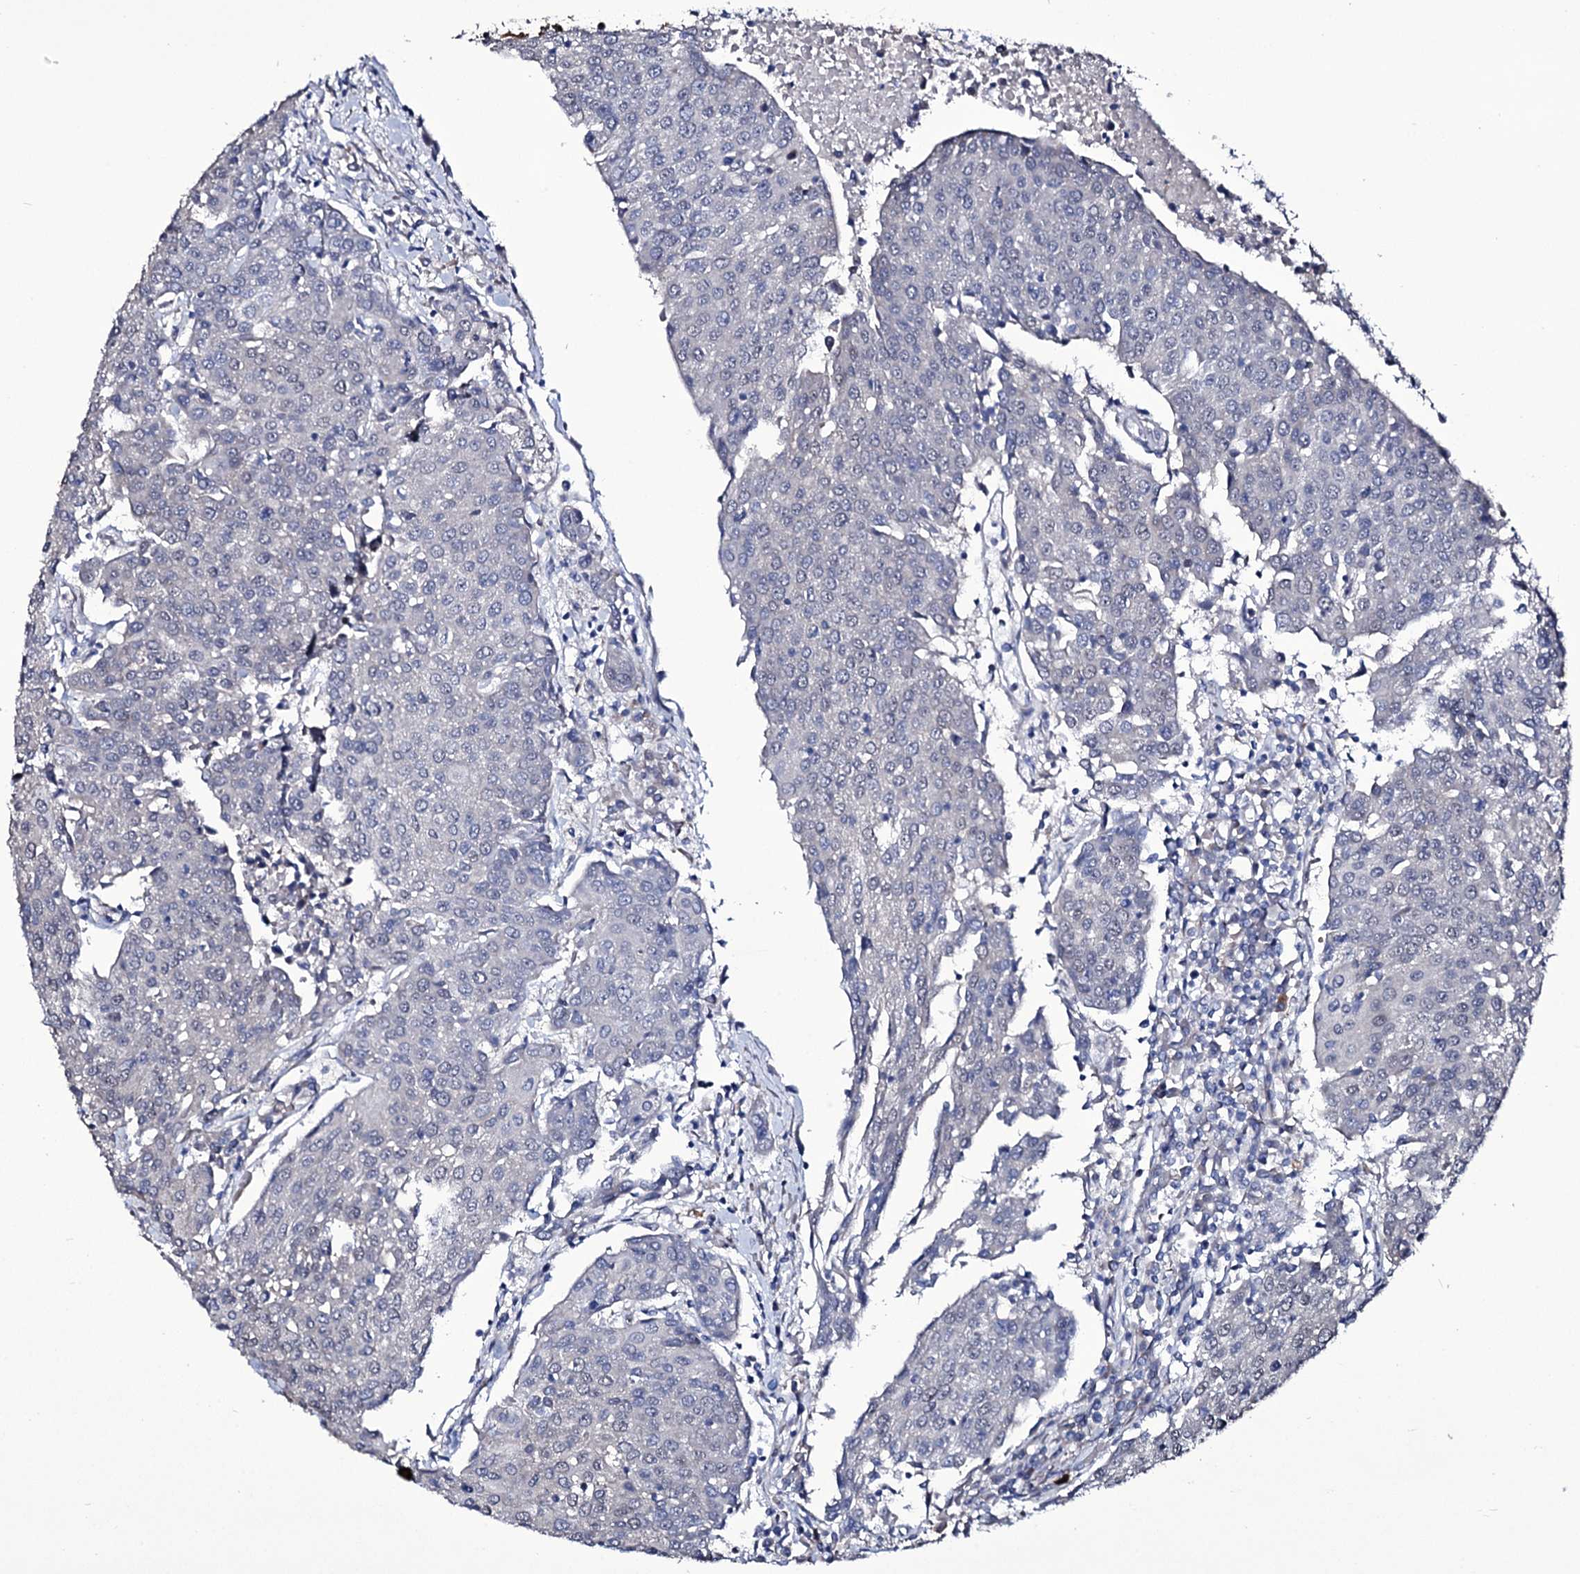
{"staining": {"intensity": "negative", "quantity": "none", "location": "none"}, "tissue": "urothelial cancer", "cell_type": "Tumor cells", "image_type": "cancer", "snomed": [{"axis": "morphology", "description": "Urothelial carcinoma, High grade"}, {"axis": "topography", "description": "Urinary bladder"}], "caption": "This is an IHC photomicrograph of high-grade urothelial carcinoma. There is no expression in tumor cells.", "gene": "TUBGCP5", "patient": {"sex": "female", "age": 85}}